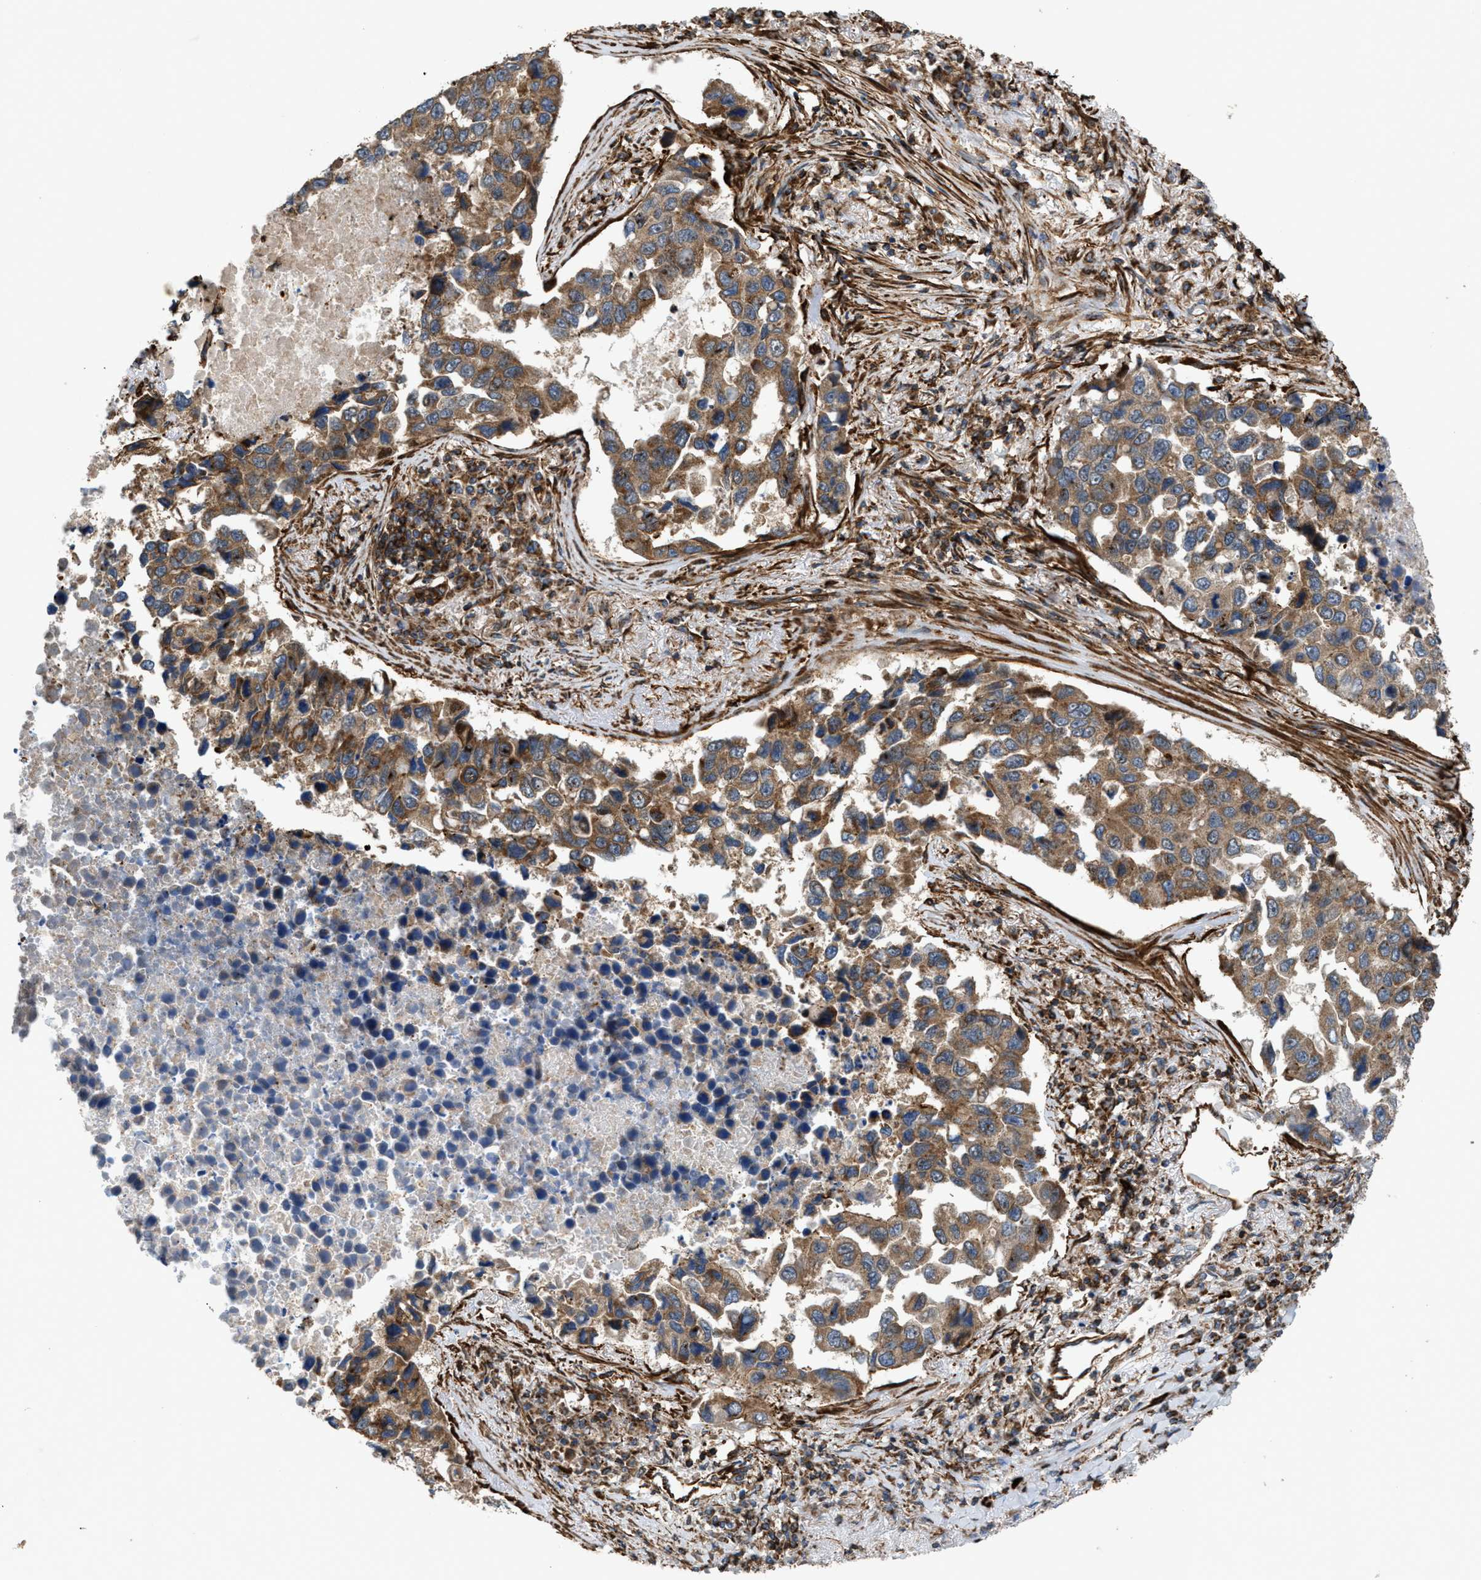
{"staining": {"intensity": "moderate", "quantity": ">75%", "location": "cytoplasmic/membranous"}, "tissue": "lung cancer", "cell_type": "Tumor cells", "image_type": "cancer", "snomed": [{"axis": "morphology", "description": "Adenocarcinoma, NOS"}, {"axis": "topography", "description": "Lung"}], "caption": "DAB (3,3'-diaminobenzidine) immunohistochemical staining of lung cancer reveals moderate cytoplasmic/membranous protein positivity in about >75% of tumor cells.", "gene": "EGLN1", "patient": {"sex": "male", "age": 64}}